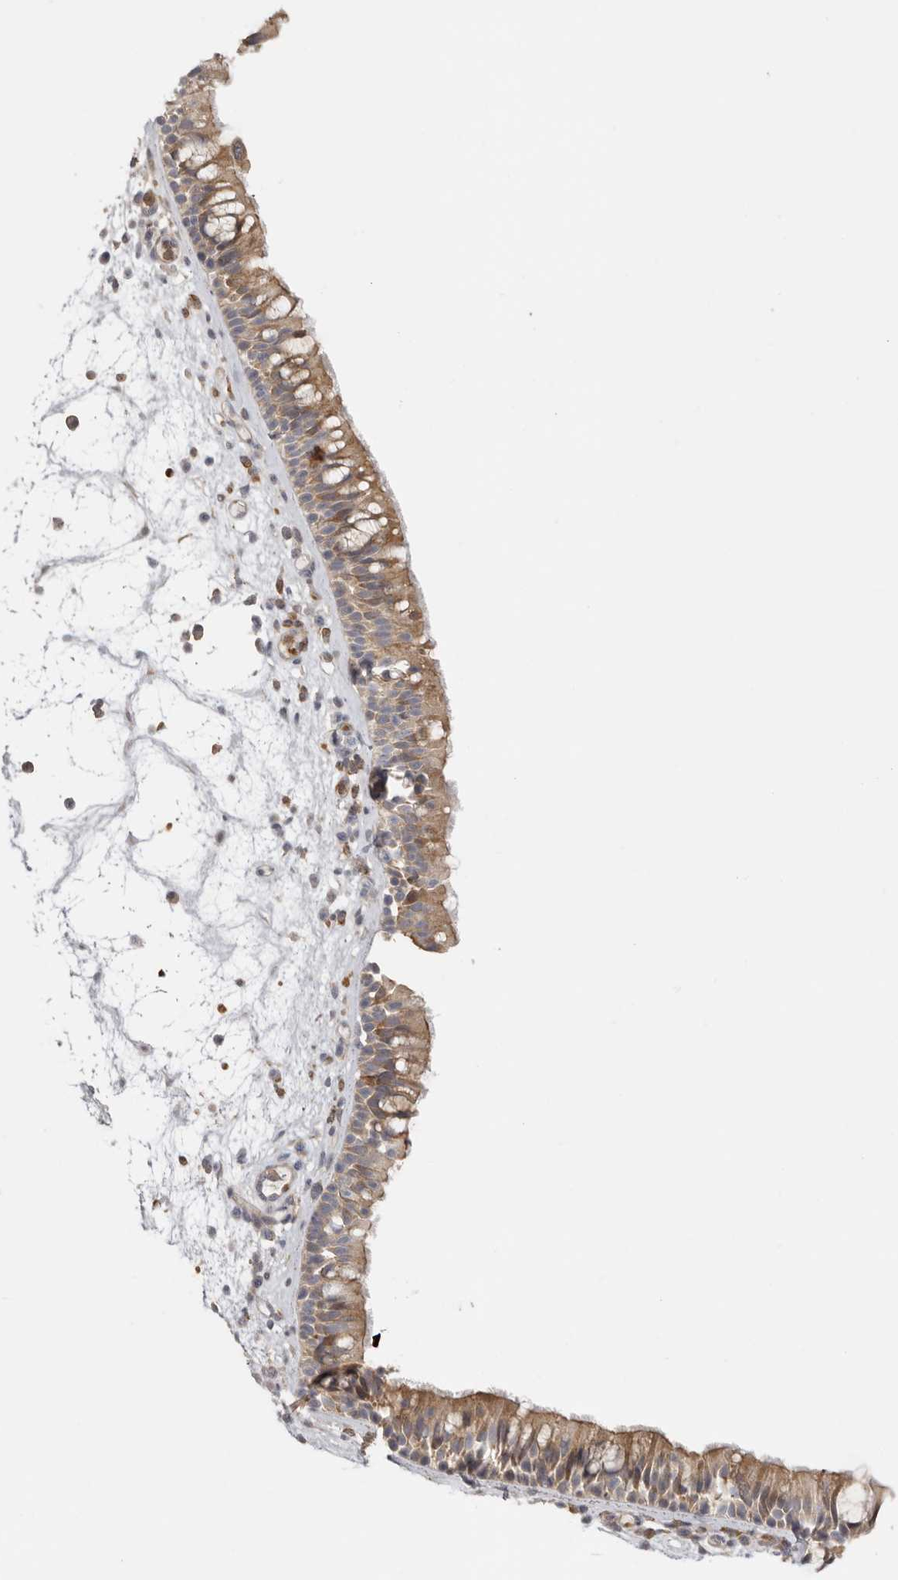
{"staining": {"intensity": "moderate", "quantity": ">75%", "location": "cytoplasmic/membranous"}, "tissue": "nasopharynx", "cell_type": "Respiratory epithelial cells", "image_type": "normal", "snomed": [{"axis": "morphology", "description": "Normal tissue, NOS"}, {"axis": "morphology", "description": "Inflammation, NOS"}, {"axis": "morphology", "description": "Malignant melanoma, Metastatic site"}, {"axis": "topography", "description": "Nasopharynx"}], "caption": "Immunohistochemistry (IHC) micrograph of benign nasopharynx: human nasopharynx stained using immunohistochemistry (IHC) displays medium levels of moderate protein expression localized specifically in the cytoplasmic/membranous of respiratory epithelial cells, appearing as a cytoplasmic/membranous brown color.", "gene": "MSRB2", "patient": {"sex": "male", "age": 70}}